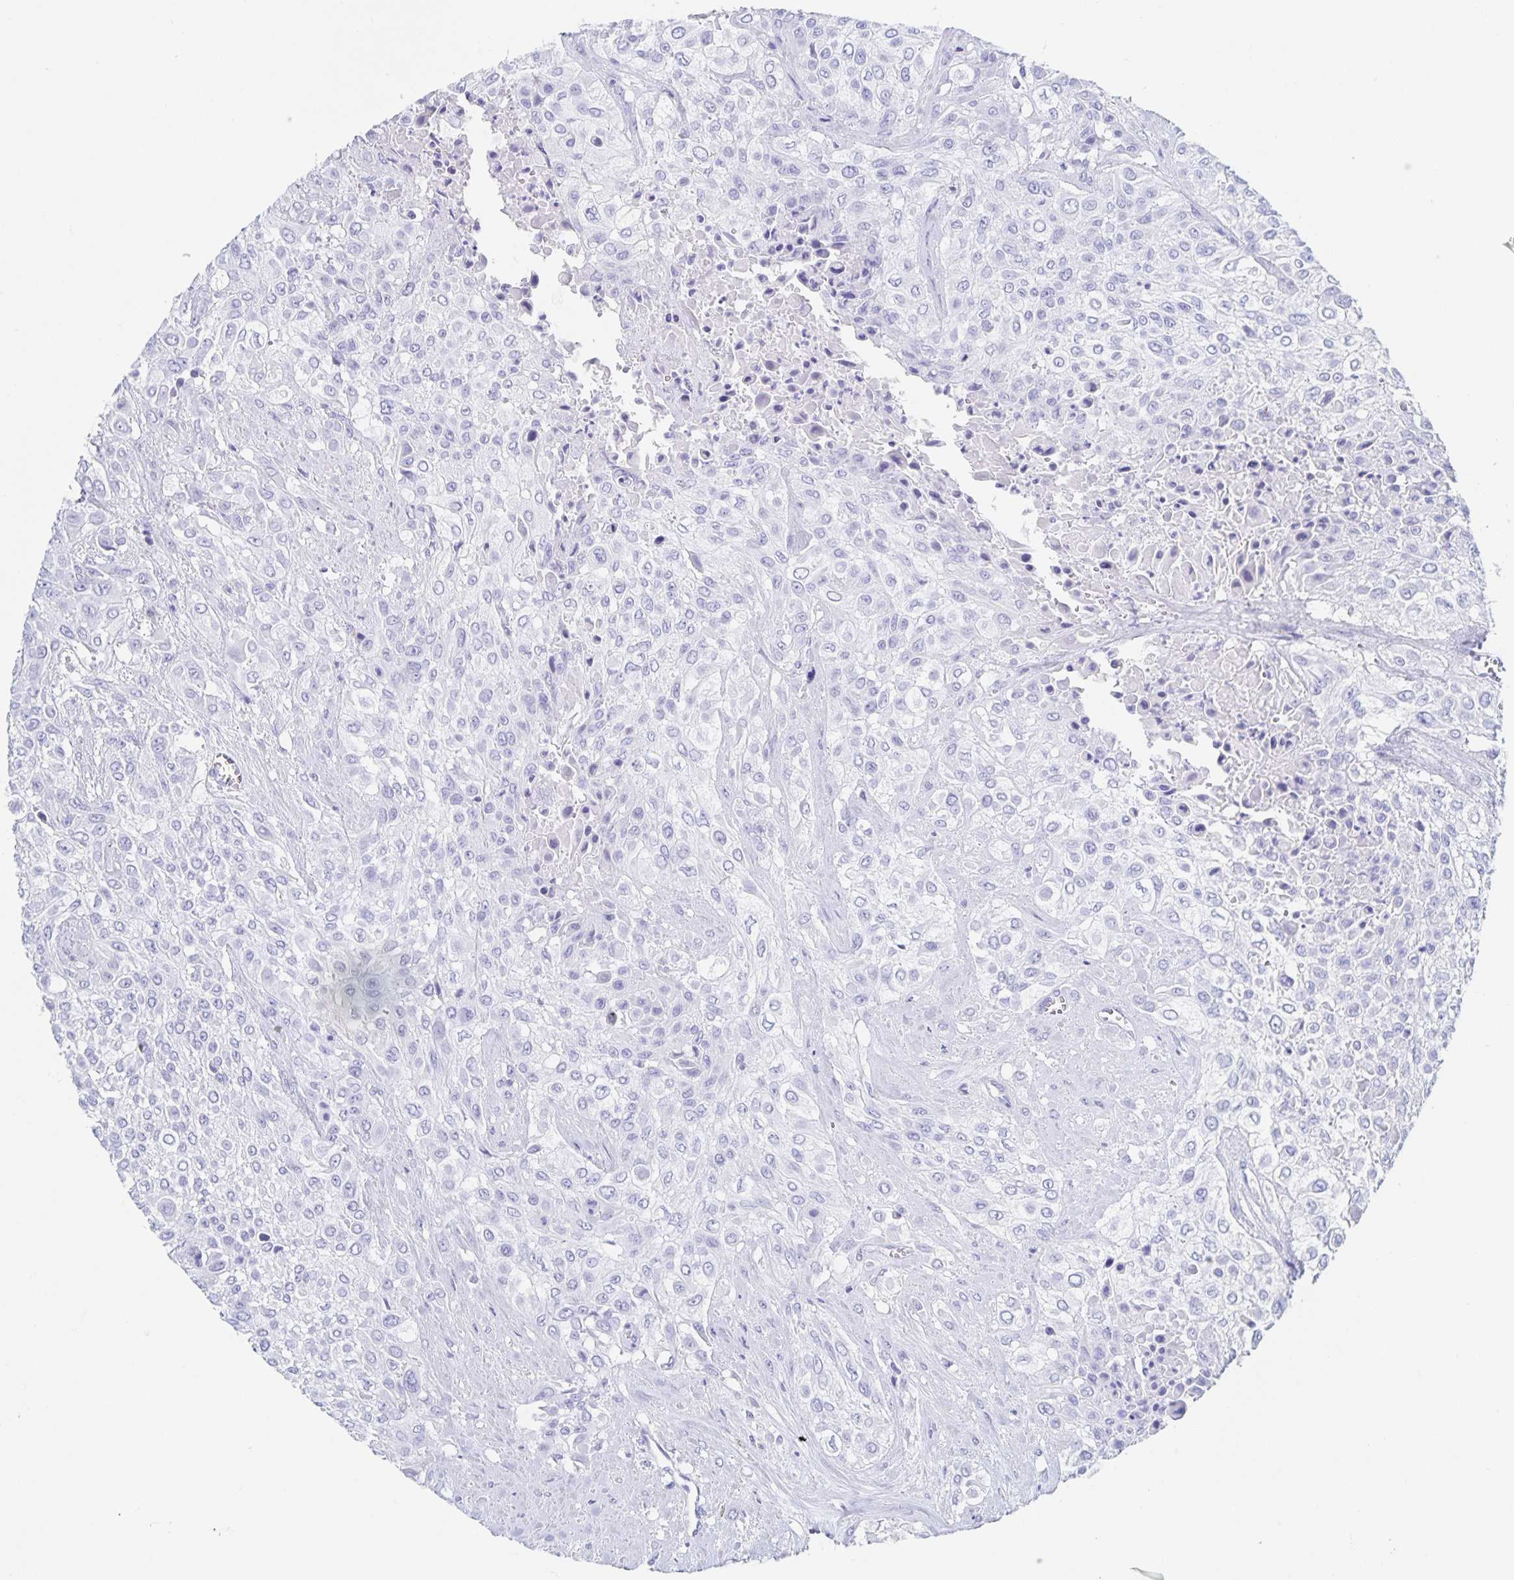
{"staining": {"intensity": "negative", "quantity": "none", "location": "none"}, "tissue": "urothelial cancer", "cell_type": "Tumor cells", "image_type": "cancer", "snomed": [{"axis": "morphology", "description": "Urothelial carcinoma, High grade"}, {"axis": "topography", "description": "Urinary bladder"}], "caption": "This photomicrograph is of urothelial cancer stained with IHC to label a protein in brown with the nuclei are counter-stained blue. There is no staining in tumor cells.", "gene": "DMBT1", "patient": {"sex": "male", "age": 57}}